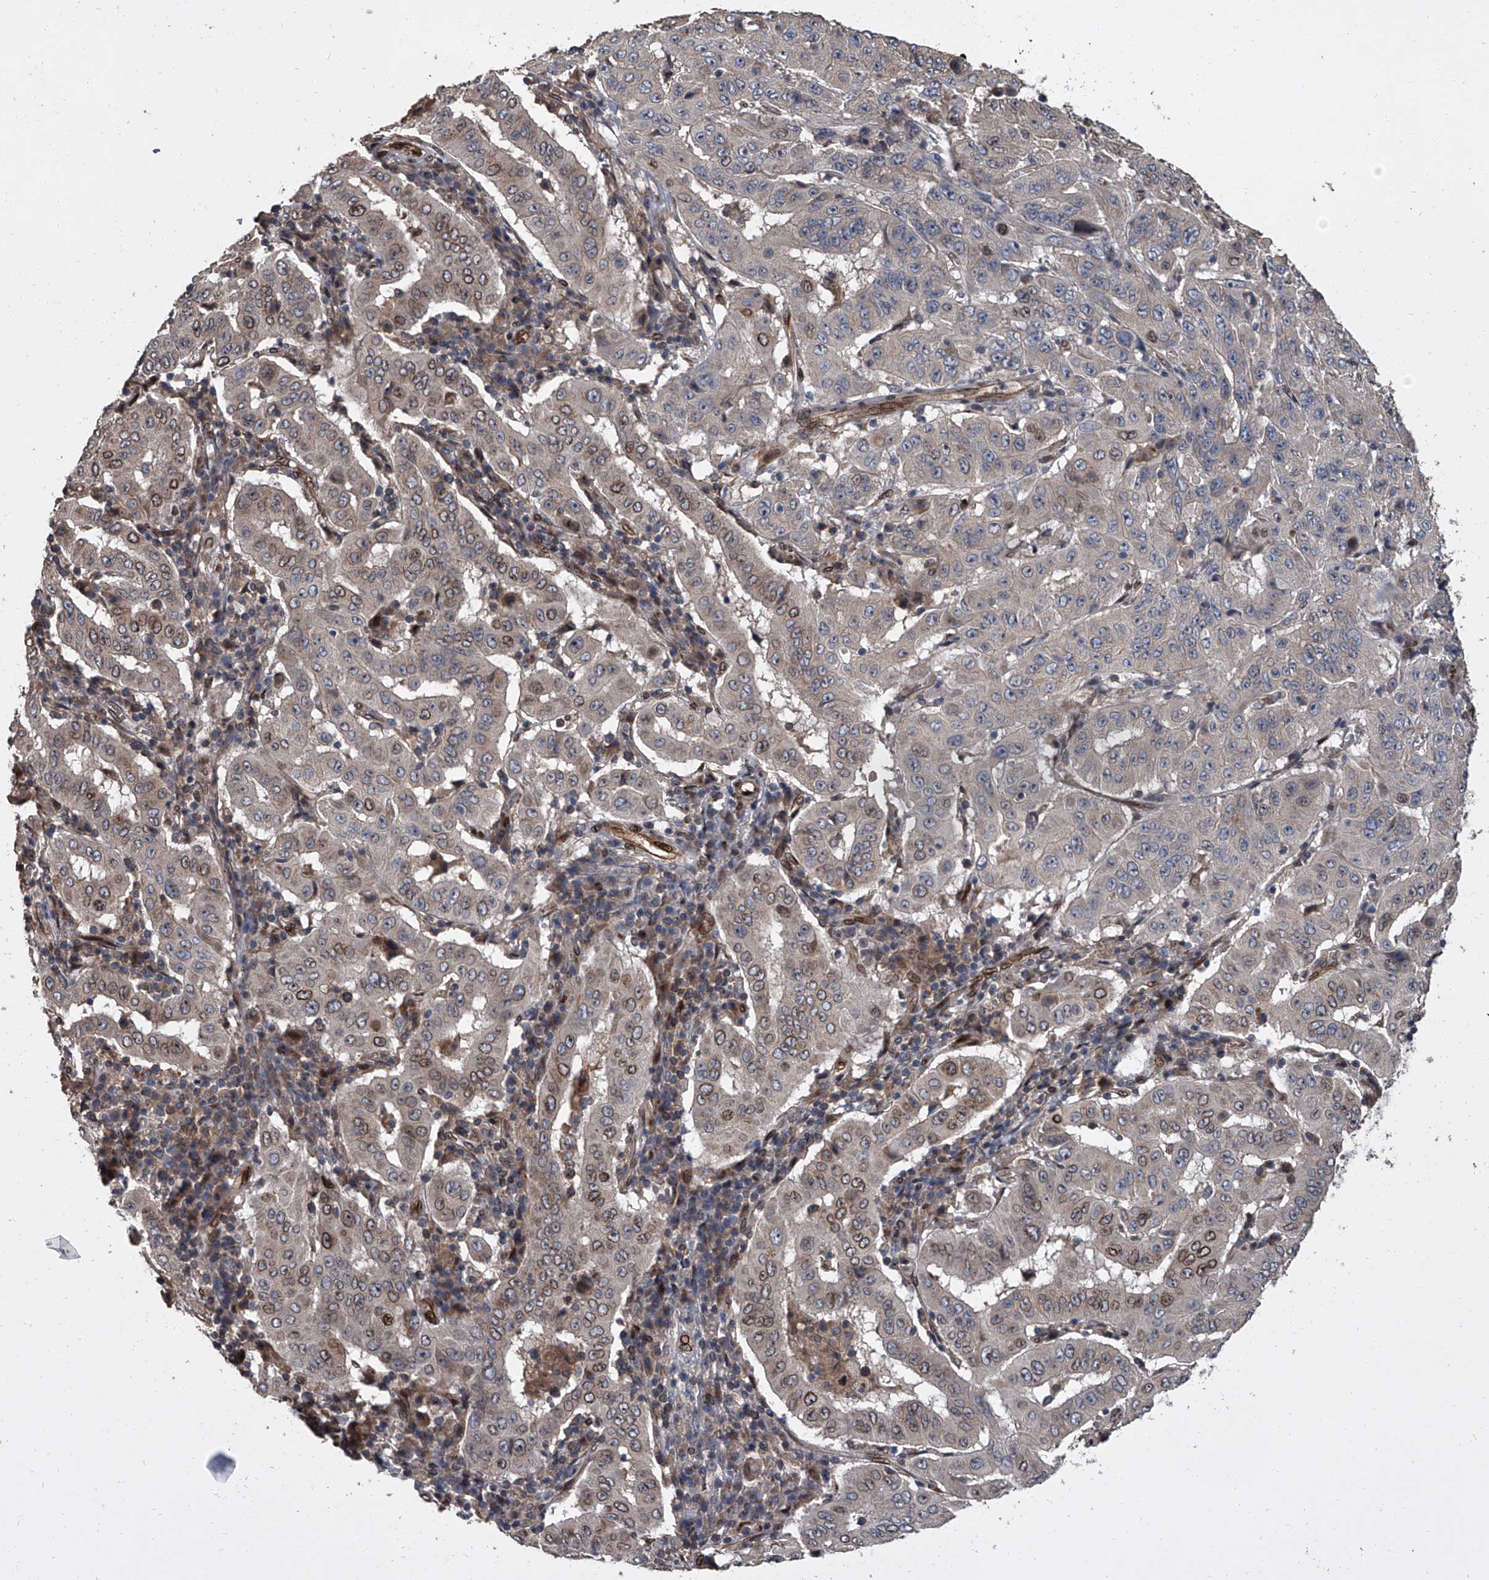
{"staining": {"intensity": "moderate", "quantity": "<25%", "location": "cytoplasmic/membranous,nuclear"}, "tissue": "pancreatic cancer", "cell_type": "Tumor cells", "image_type": "cancer", "snomed": [{"axis": "morphology", "description": "Adenocarcinoma, NOS"}, {"axis": "topography", "description": "Pancreas"}], "caption": "Human adenocarcinoma (pancreatic) stained with a protein marker reveals moderate staining in tumor cells.", "gene": "LRRC8C", "patient": {"sex": "male", "age": 63}}